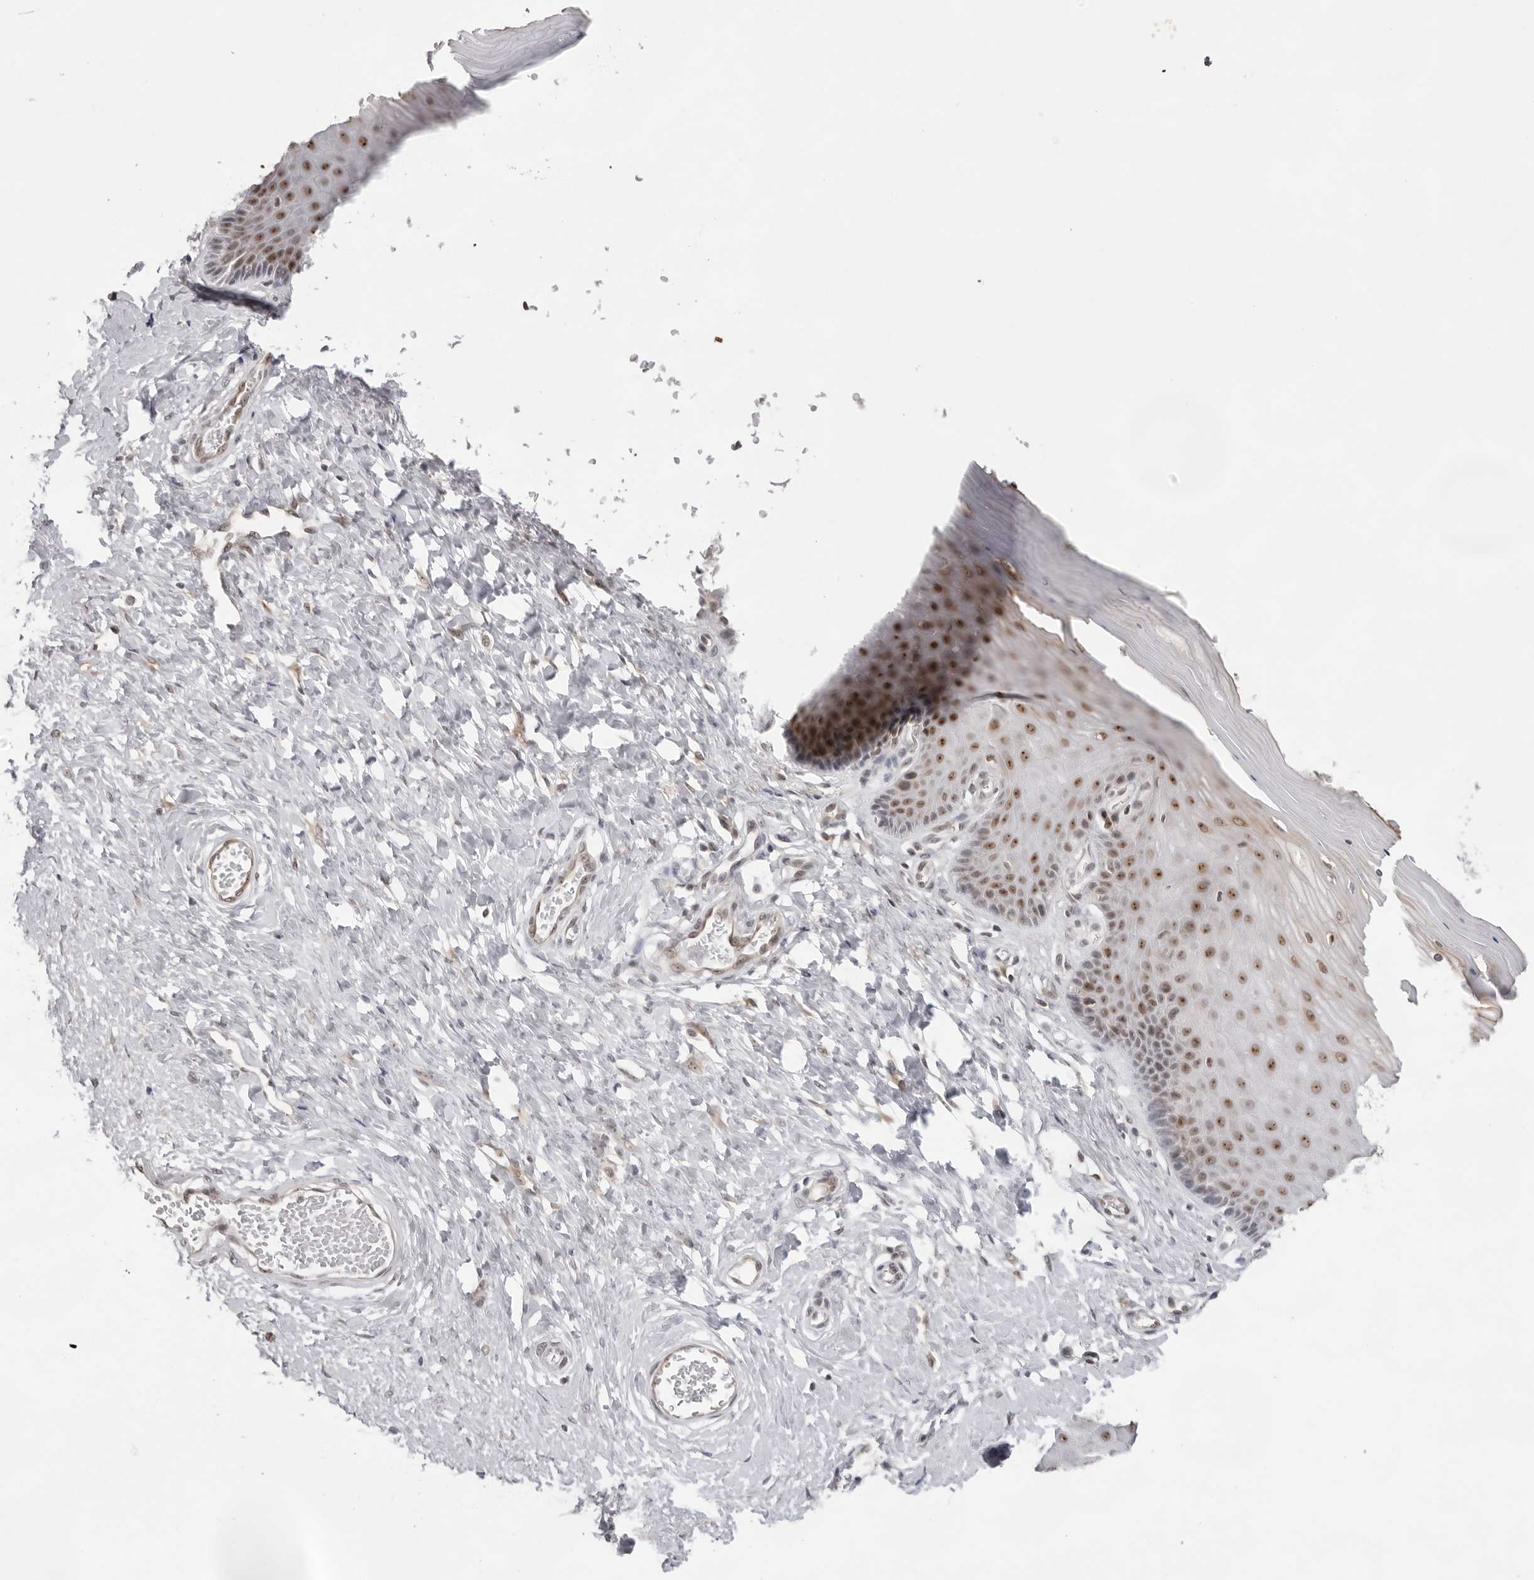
{"staining": {"intensity": "moderate", "quantity": ">75%", "location": "cytoplasmic/membranous,nuclear"}, "tissue": "cervix", "cell_type": "Glandular cells", "image_type": "normal", "snomed": [{"axis": "morphology", "description": "Normal tissue, NOS"}, {"axis": "topography", "description": "Cervix"}], "caption": "The micrograph reveals a brown stain indicating the presence of a protein in the cytoplasmic/membranous,nuclear of glandular cells in cervix. The staining is performed using DAB brown chromogen to label protein expression. The nuclei are counter-stained blue using hematoxylin.", "gene": "EXOSC10", "patient": {"sex": "female", "age": 55}}